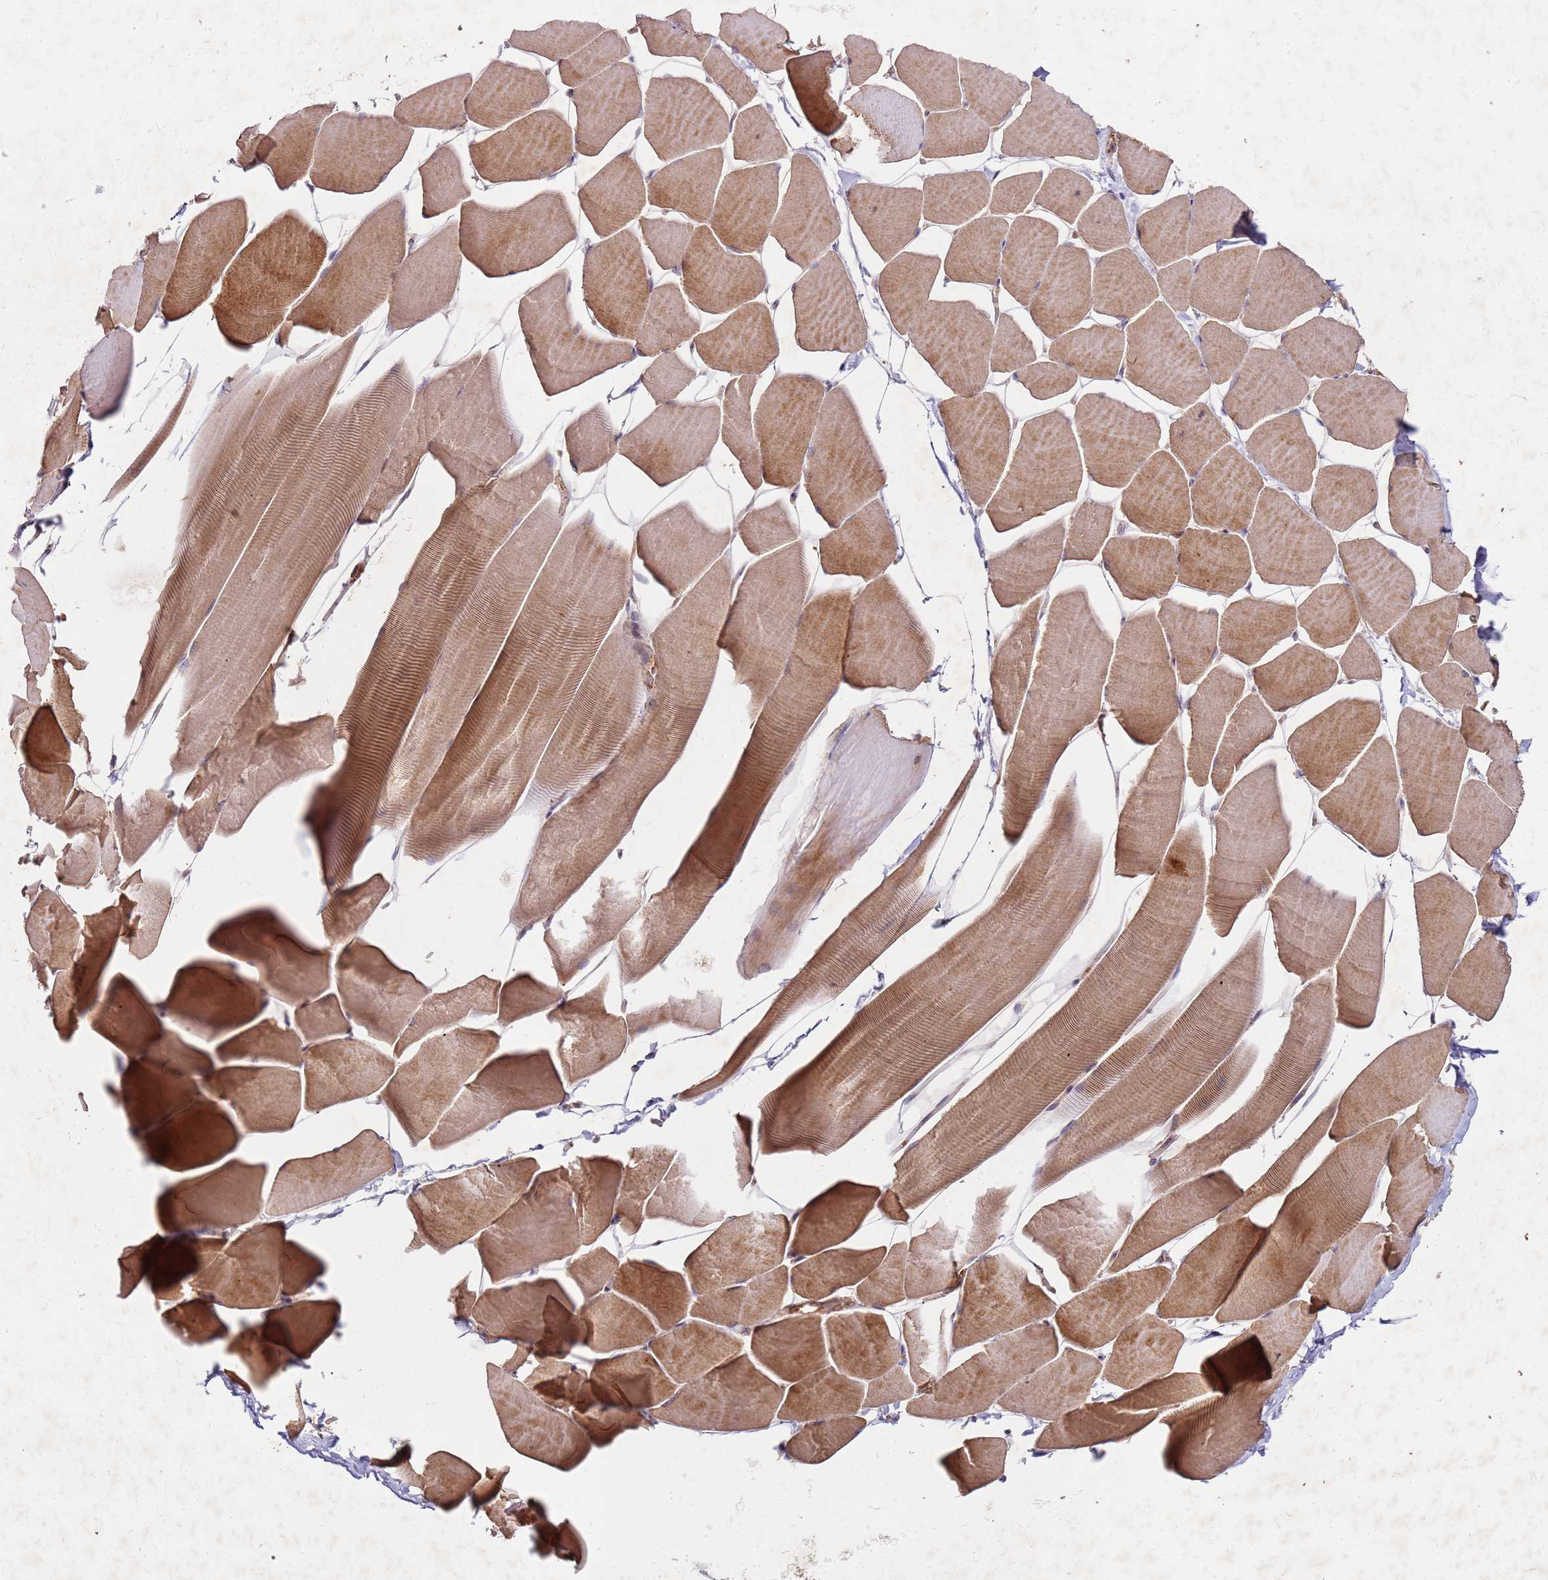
{"staining": {"intensity": "strong", "quantity": ">75%", "location": "cytoplasmic/membranous"}, "tissue": "skeletal muscle", "cell_type": "Myocytes", "image_type": "normal", "snomed": [{"axis": "morphology", "description": "Normal tissue, NOS"}, {"axis": "topography", "description": "Skeletal muscle"}], "caption": "Protein staining of benign skeletal muscle exhibits strong cytoplasmic/membranous positivity in about >75% of myocytes. (Stains: DAB (3,3'-diaminobenzidine) in brown, nuclei in blue, Microscopy: brightfield microscopy at high magnification).", "gene": "C2CD4B", "patient": {"sex": "male", "age": 25}}